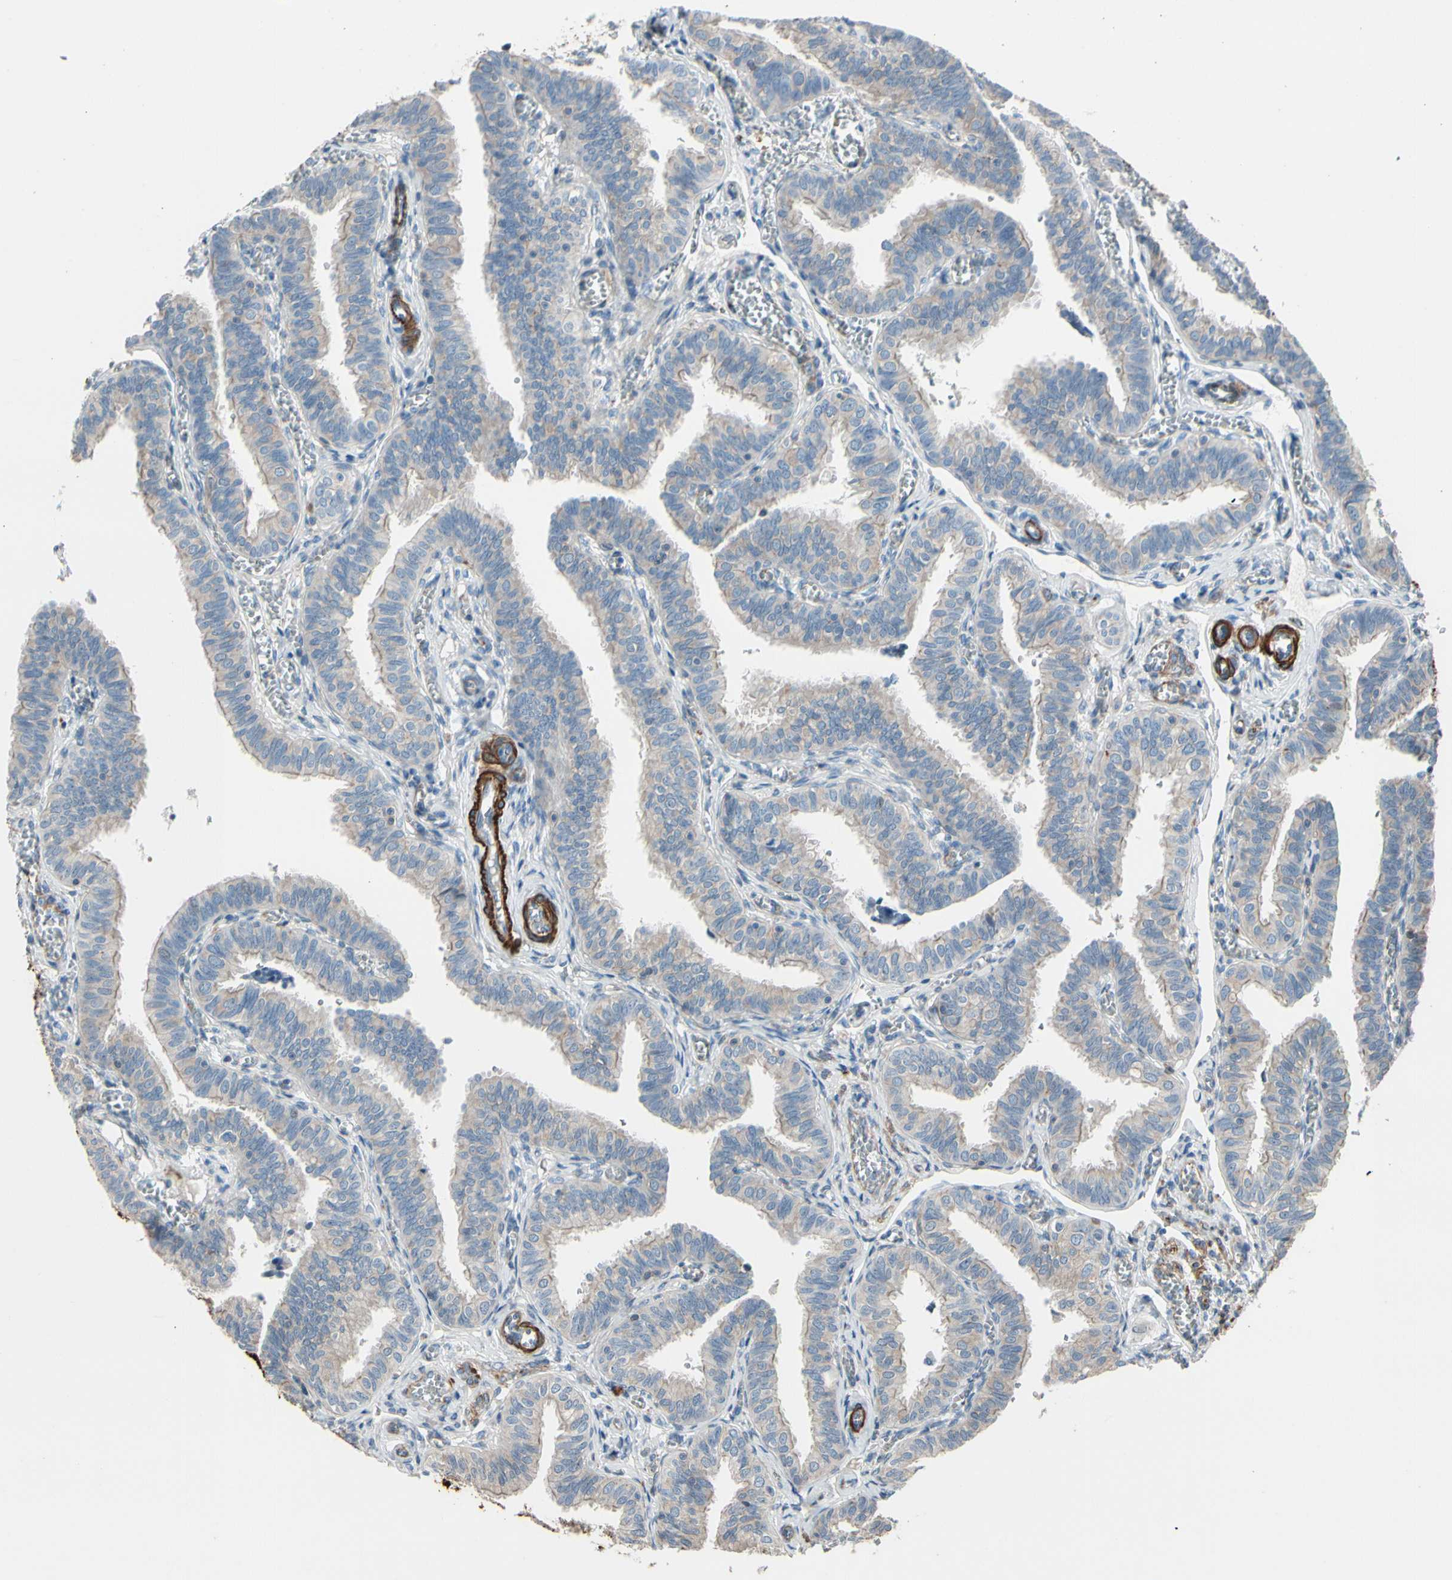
{"staining": {"intensity": "moderate", "quantity": "<25%", "location": "cytoplasmic/membranous"}, "tissue": "fallopian tube", "cell_type": "Glandular cells", "image_type": "normal", "snomed": [{"axis": "morphology", "description": "Normal tissue, NOS"}, {"axis": "topography", "description": "Fallopian tube"}], "caption": "Protein staining by immunohistochemistry (IHC) exhibits moderate cytoplasmic/membranous staining in approximately <25% of glandular cells in benign fallopian tube. (DAB (3,3'-diaminobenzidine) IHC, brown staining for protein, blue staining for nuclei).", "gene": "TPM1", "patient": {"sex": "female", "age": 46}}